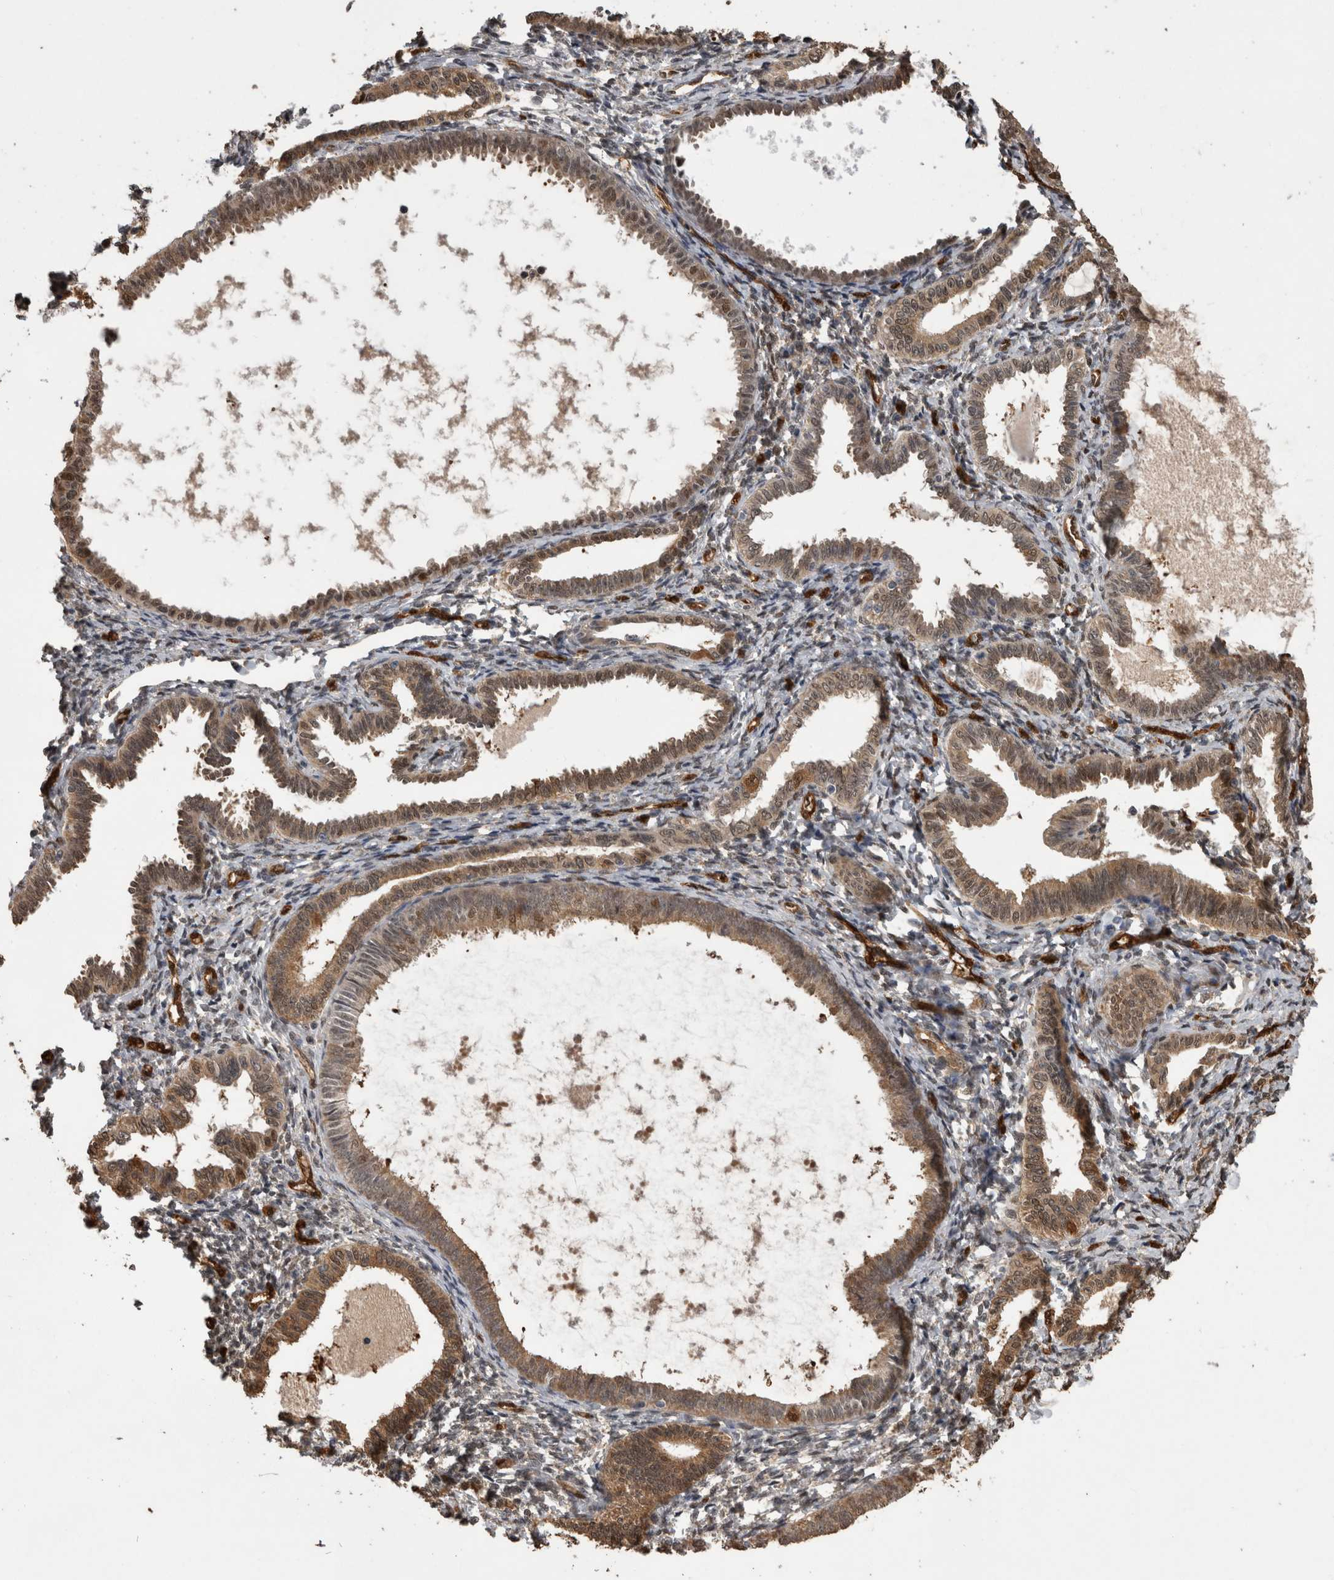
{"staining": {"intensity": "negative", "quantity": "none", "location": "none"}, "tissue": "endometrium", "cell_type": "Cells in endometrial stroma", "image_type": "normal", "snomed": [{"axis": "morphology", "description": "Normal tissue, NOS"}, {"axis": "topography", "description": "Endometrium"}], "caption": "A micrograph of endometrium stained for a protein exhibits no brown staining in cells in endometrial stroma.", "gene": "LXN", "patient": {"sex": "female", "age": 77}}